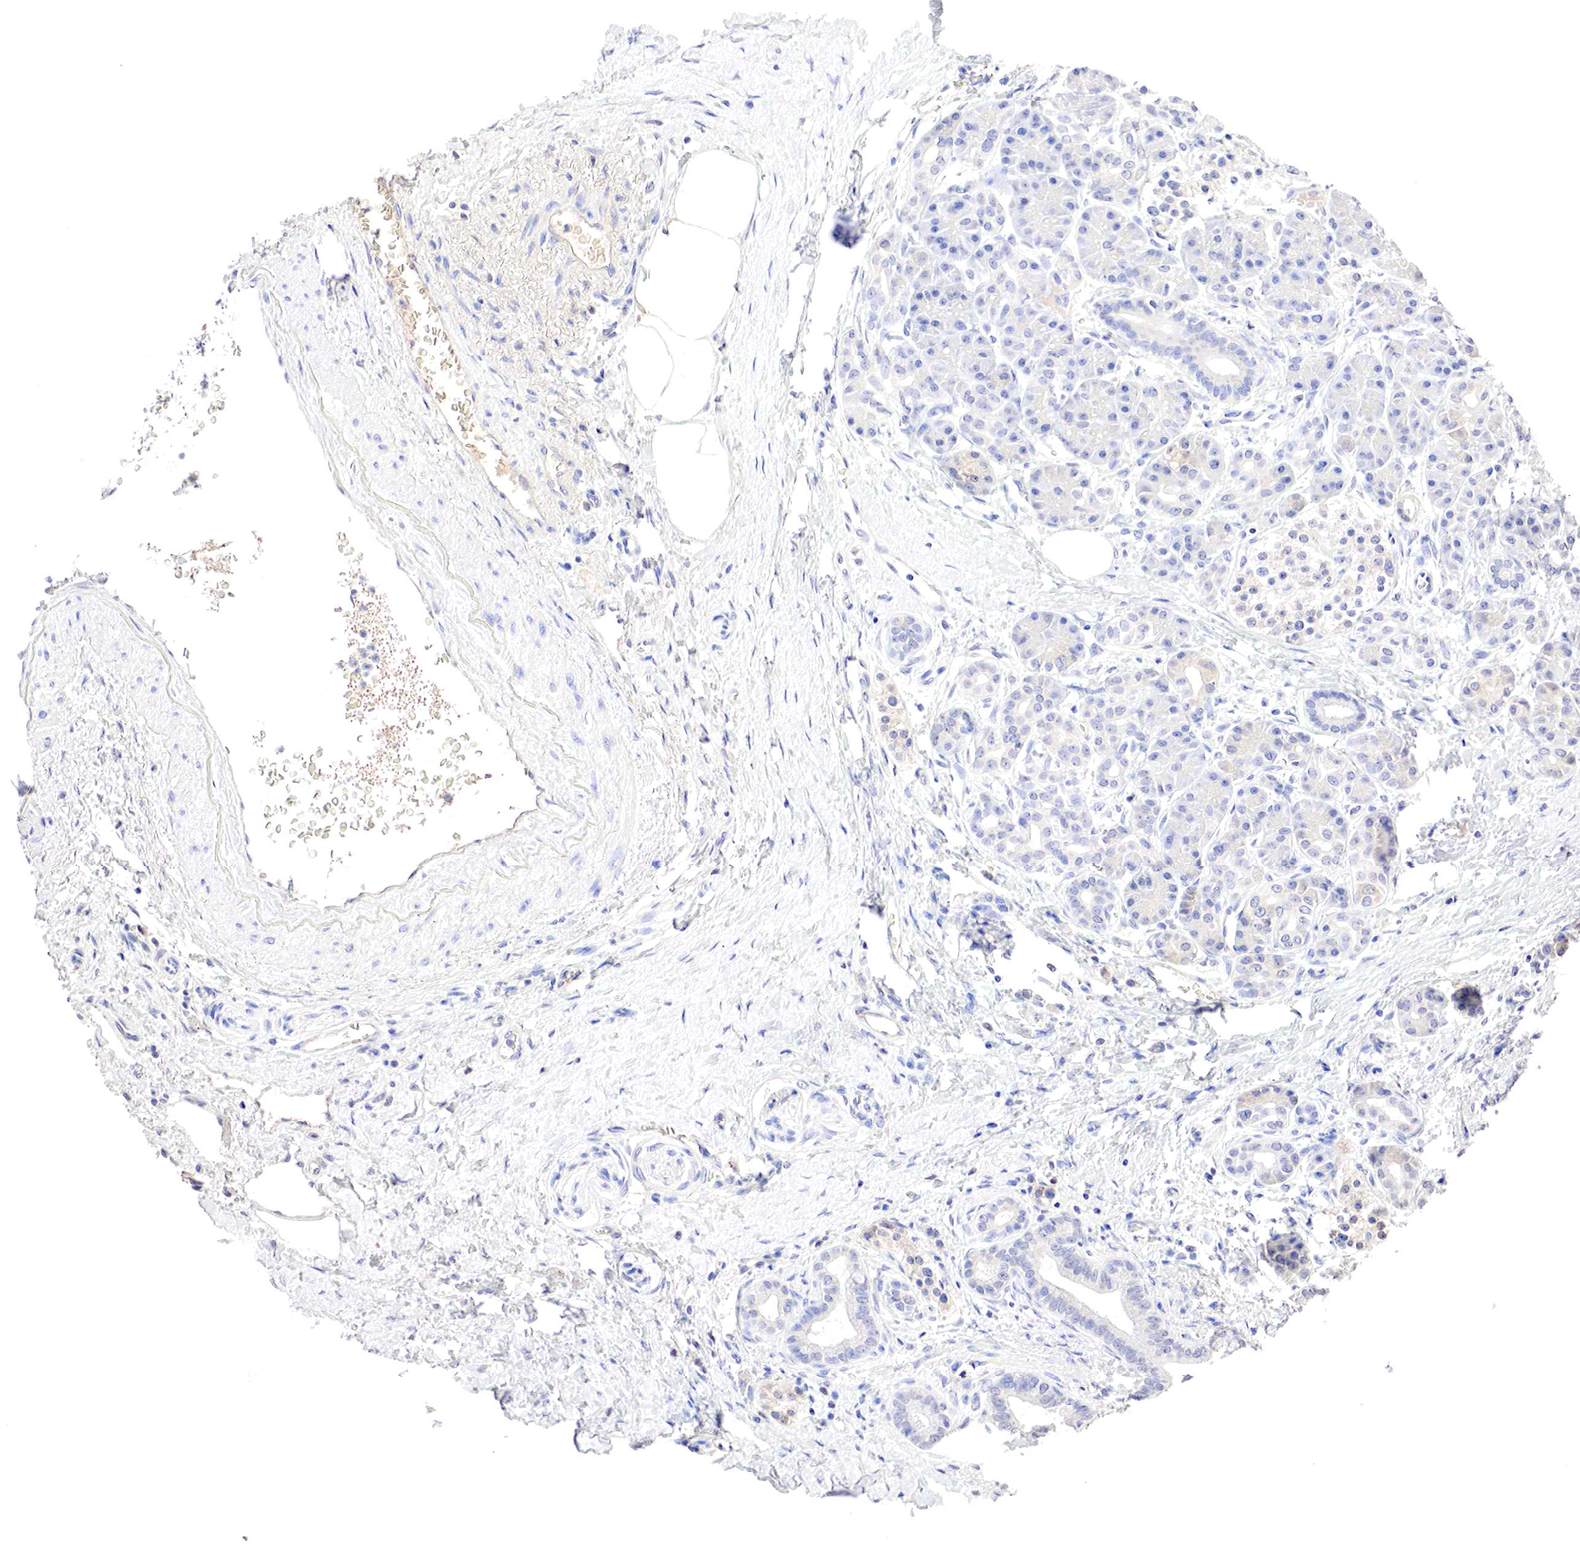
{"staining": {"intensity": "negative", "quantity": "none", "location": "none"}, "tissue": "pancreatic cancer", "cell_type": "Tumor cells", "image_type": "cancer", "snomed": [{"axis": "morphology", "description": "Adenocarcinoma, NOS"}, {"axis": "topography", "description": "Pancreas"}], "caption": "The image shows no significant positivity in tumor cells of adenocarcinoma (pancreatic).", "gene": "GATA1", "patient": {"sex": "female", "age": 66}}